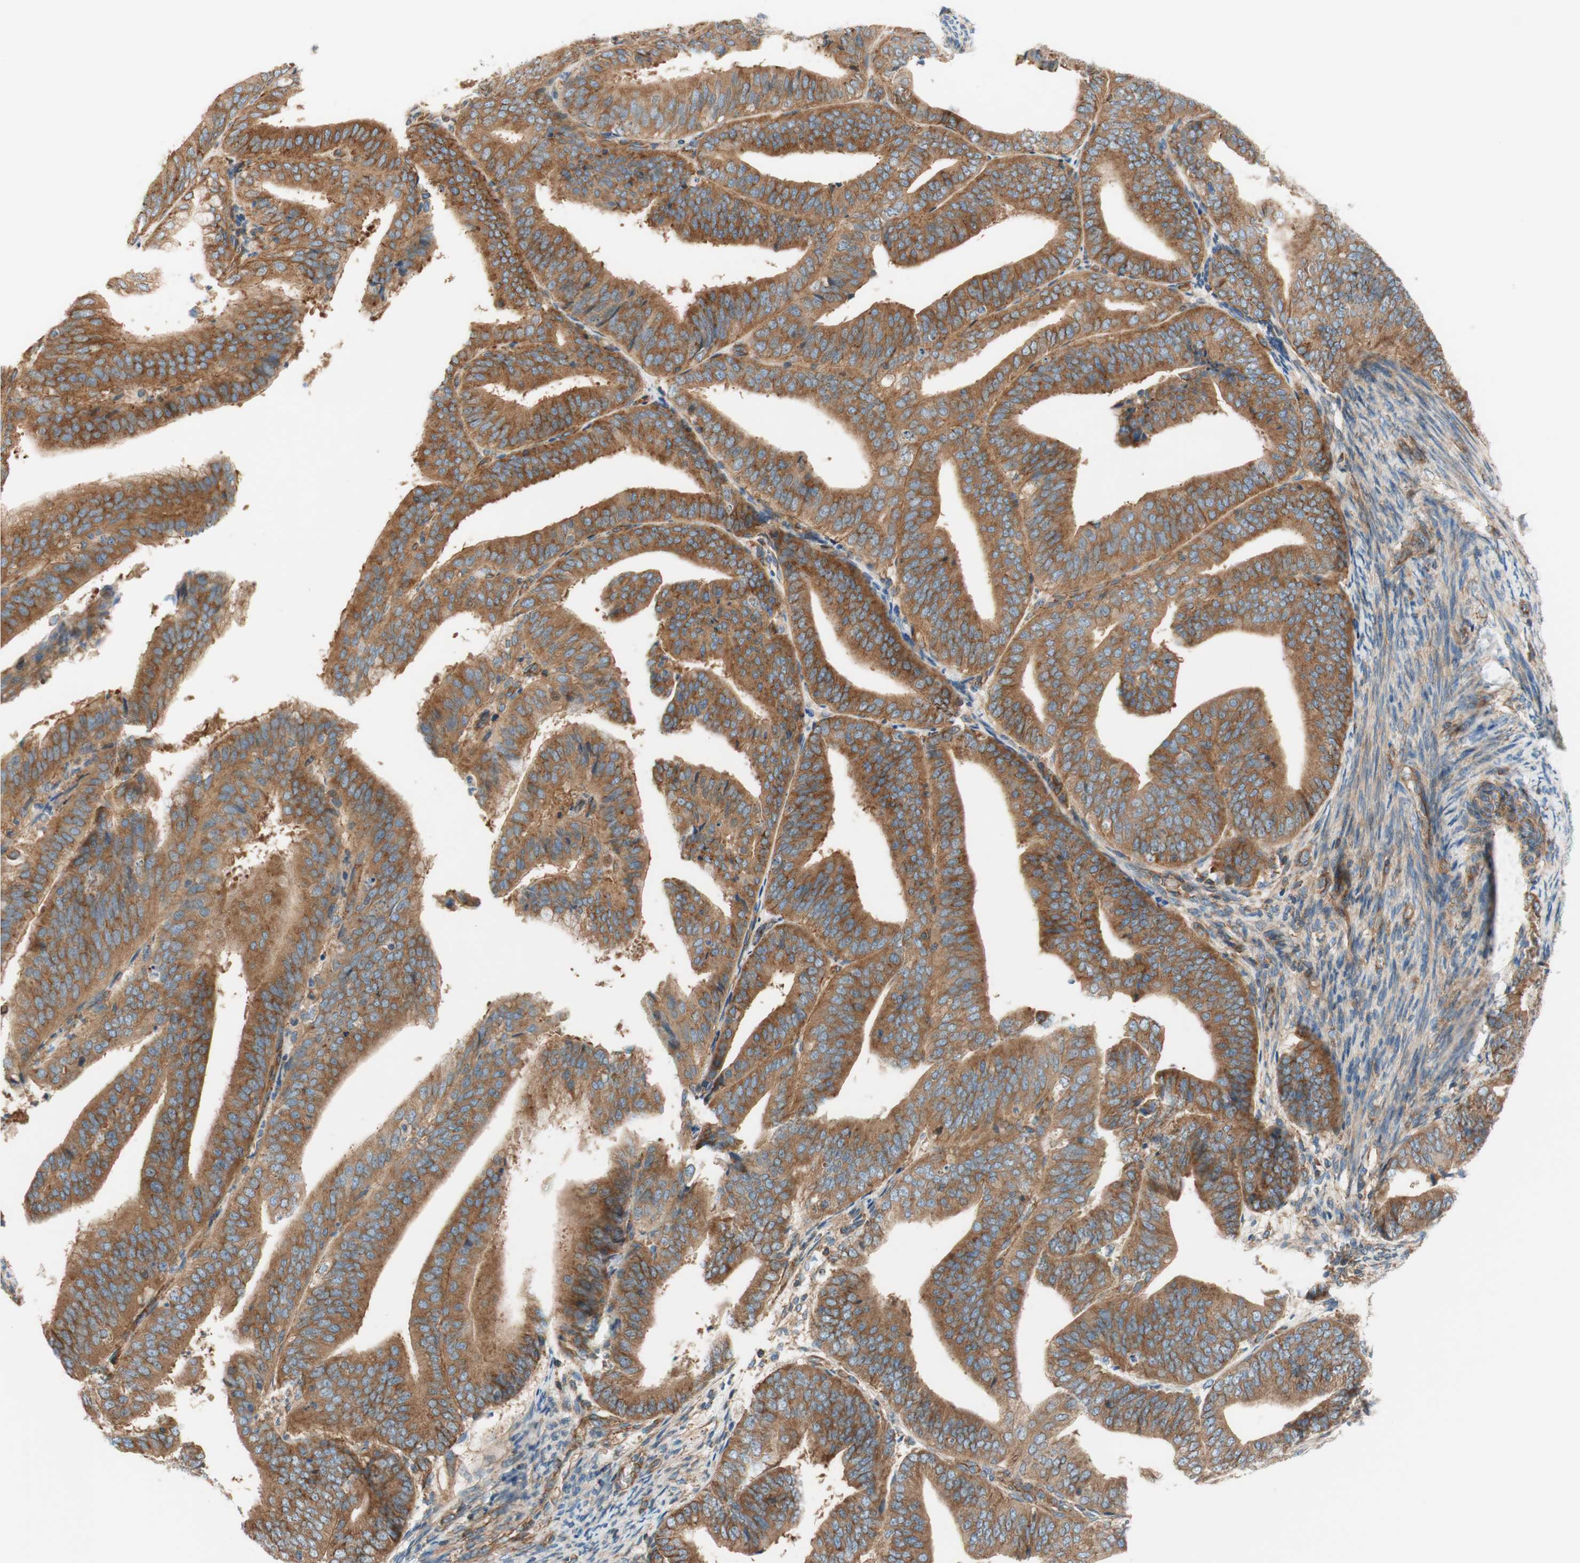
{"staining": {"intensity": "moderate", "quantity": ">75%", "location": "cytoplasmic/membranous"}, "tissue": "endometrial cancer", "cell_type": "Tumor cells", "image_type": "cancer", "snomed": [{"axis": "morphology", "description": "Adenocarcinoma, NOS"}, {"axis": "topography", "description": "Endometrium"}], "caption": "Protein expression analysis of human endometrial cancer (adenocarcinoma) reveals moderate cytoplasmic/membranous positivity in about >75% of tumor cells.", "gene": "VPS26A", "patient": {"sex": "female", "age": 63}}